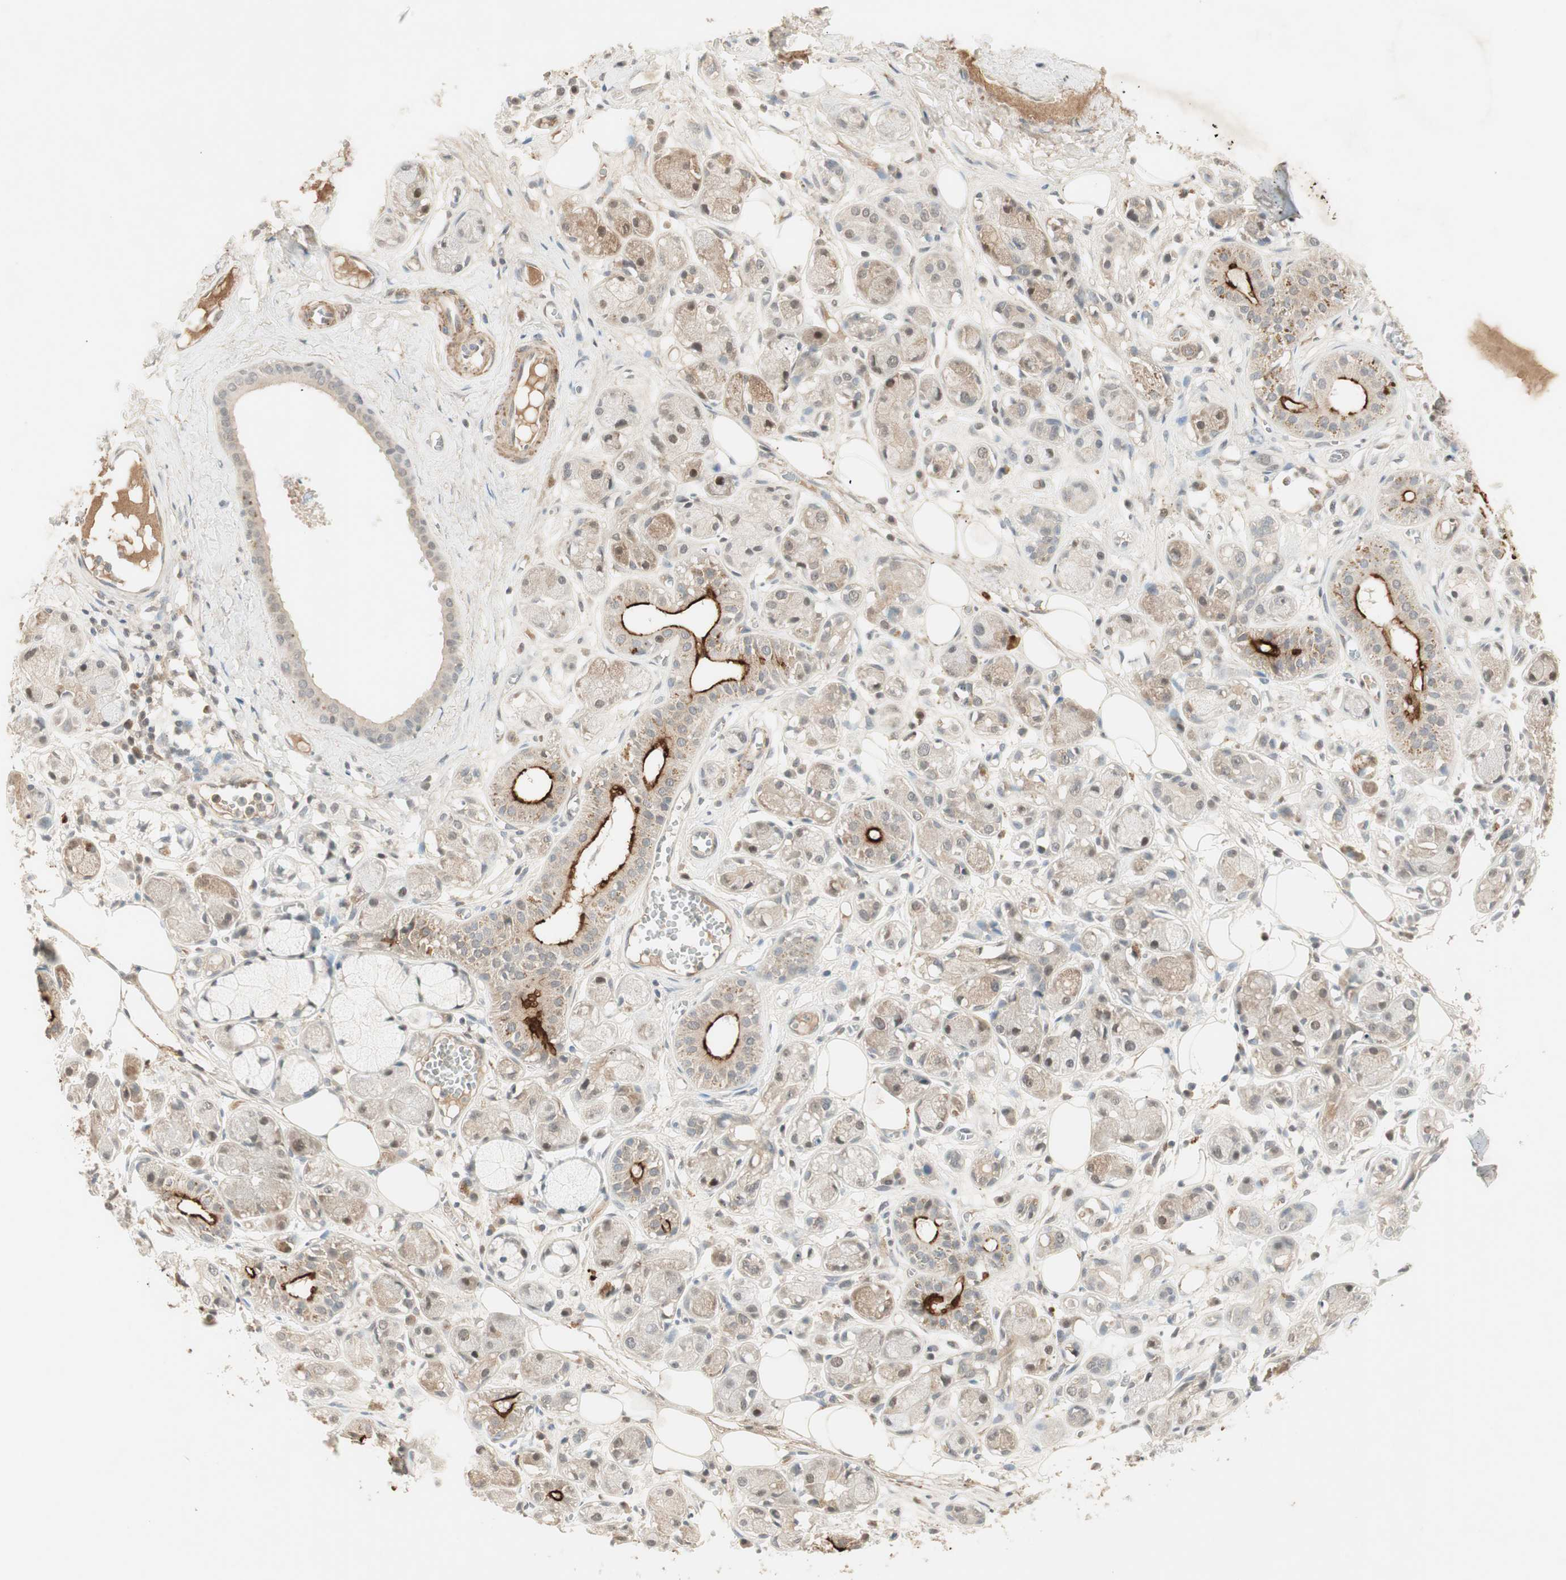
{"staining": {"intensity": "weak", "quantity": "25%-75%", "location": "cytoplasmic/membranous"}, "tissue": "adipose tissue", "cell_type": "Adipocytes", "image_type": "normal", "snomed": [{"axis": "morphology", "description": "Normal tissue, NOS"}, {"axis": "morphology", "description": "Inflammation, NOS"}, {"axis": "topography", "description": "Vascular tissue"}, {"axis": "topography", "description": "Salivary gland"}], "caption": "IHC micrograph of unremarkable adipose tissue: human adipose tissue stained using immunohistochemistry (IHC) shows low levels of weak protein expression localized specifically in the cytoplasmic/membranous of adipocytes, appearing as a cytoplasmic/membranous brown color.", "gene": "RNGTT", "patient": {"sex": "female", "age": 75}}